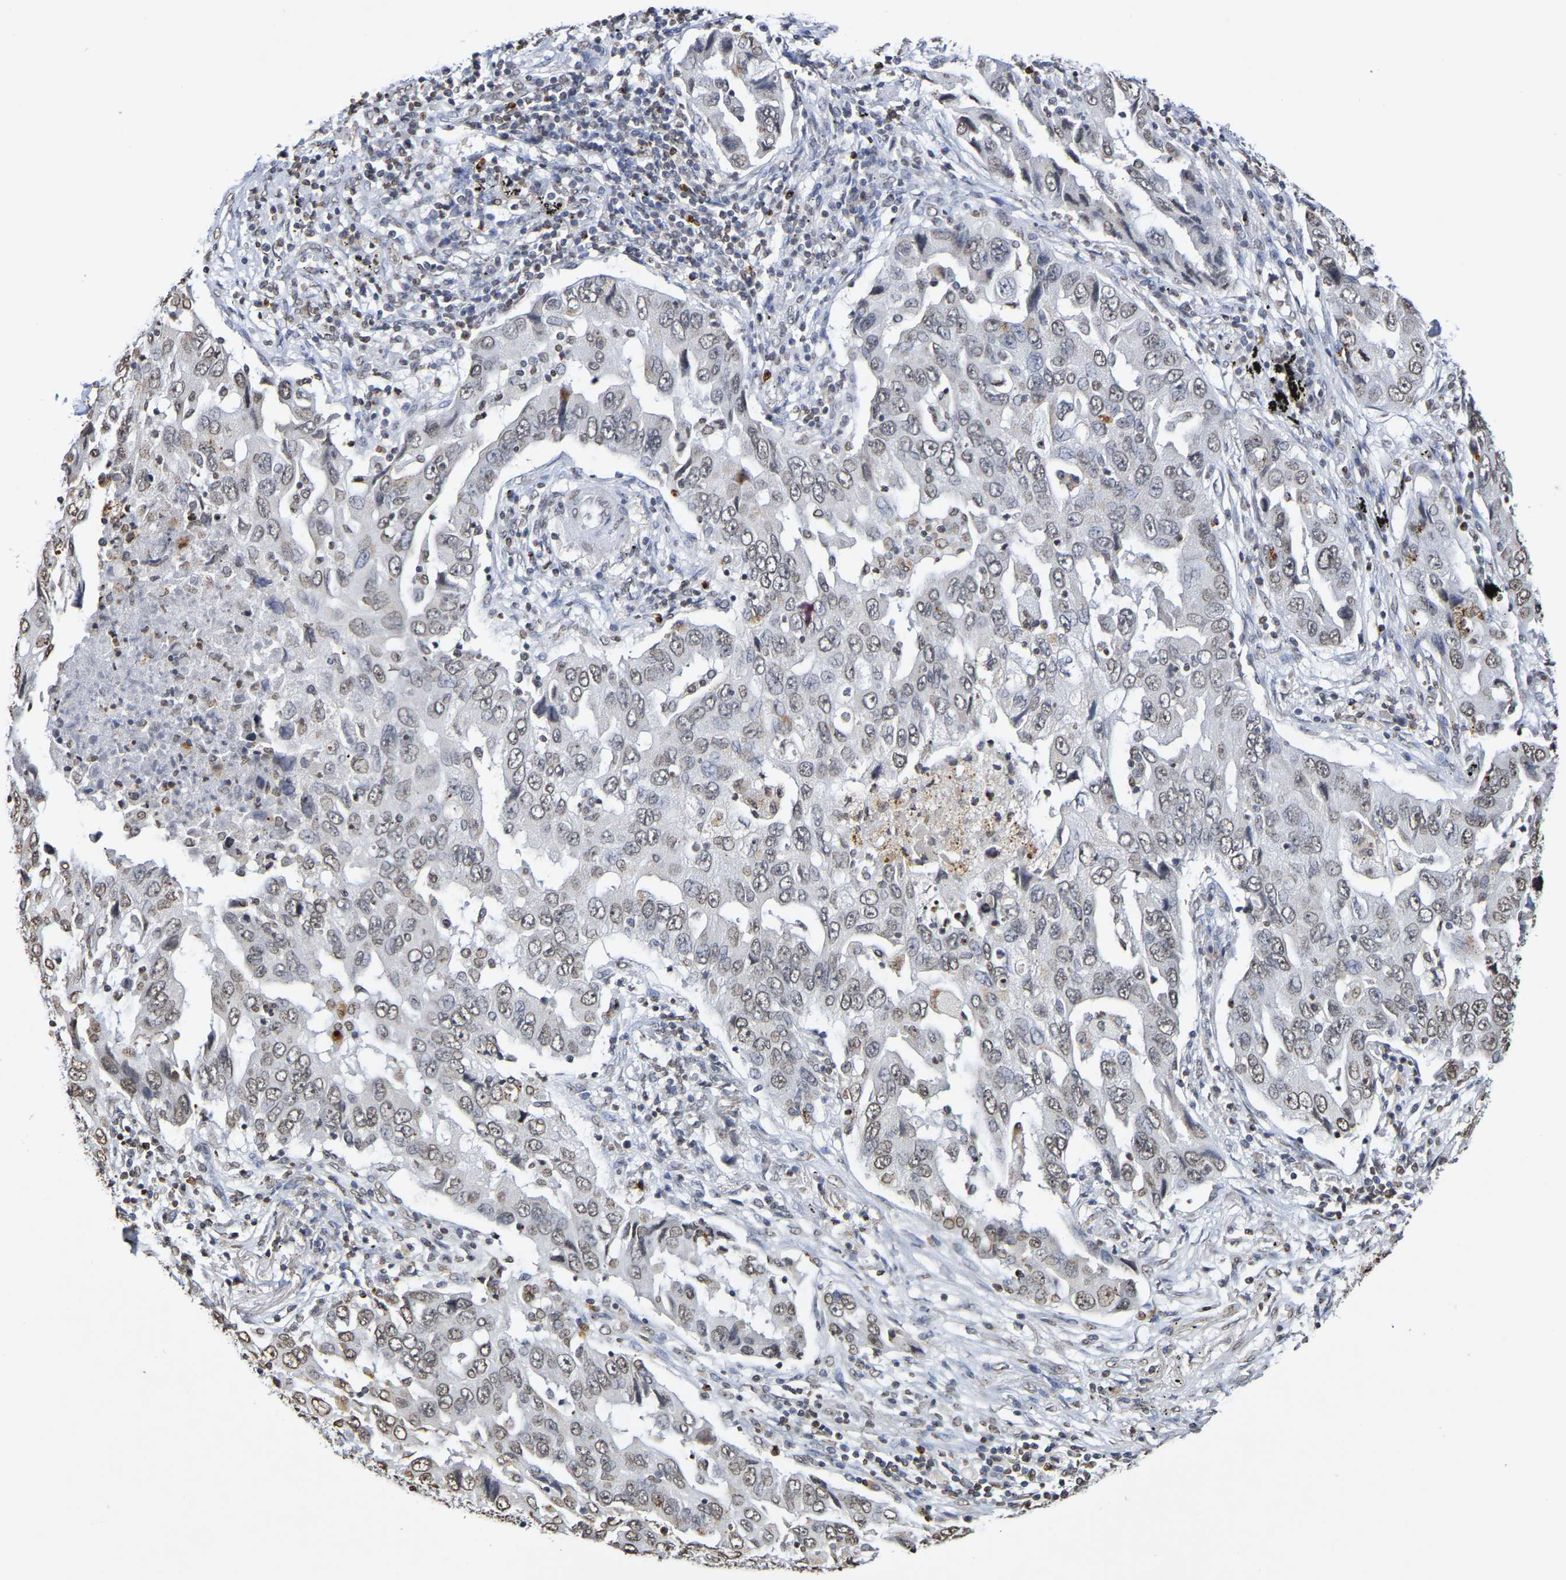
{"staining": {"intensity": "weak", "quantity": ">75%", "location": "nuclear"}, "tissue": "lung cancer", "cell_type": "Tumor cells", "image_type": "cancer", "snomed": [{"axis": "morphology", "description": "Adenocarcinoma, NOS"}, {"axis": "topography", "description": "Lung"}], "caption": "Lung adenocarcinoma stained with a protein marker displays weak staining in tumor cells.", "gene": "ATF4", "patient": {"sex": "female", "age": 65}}